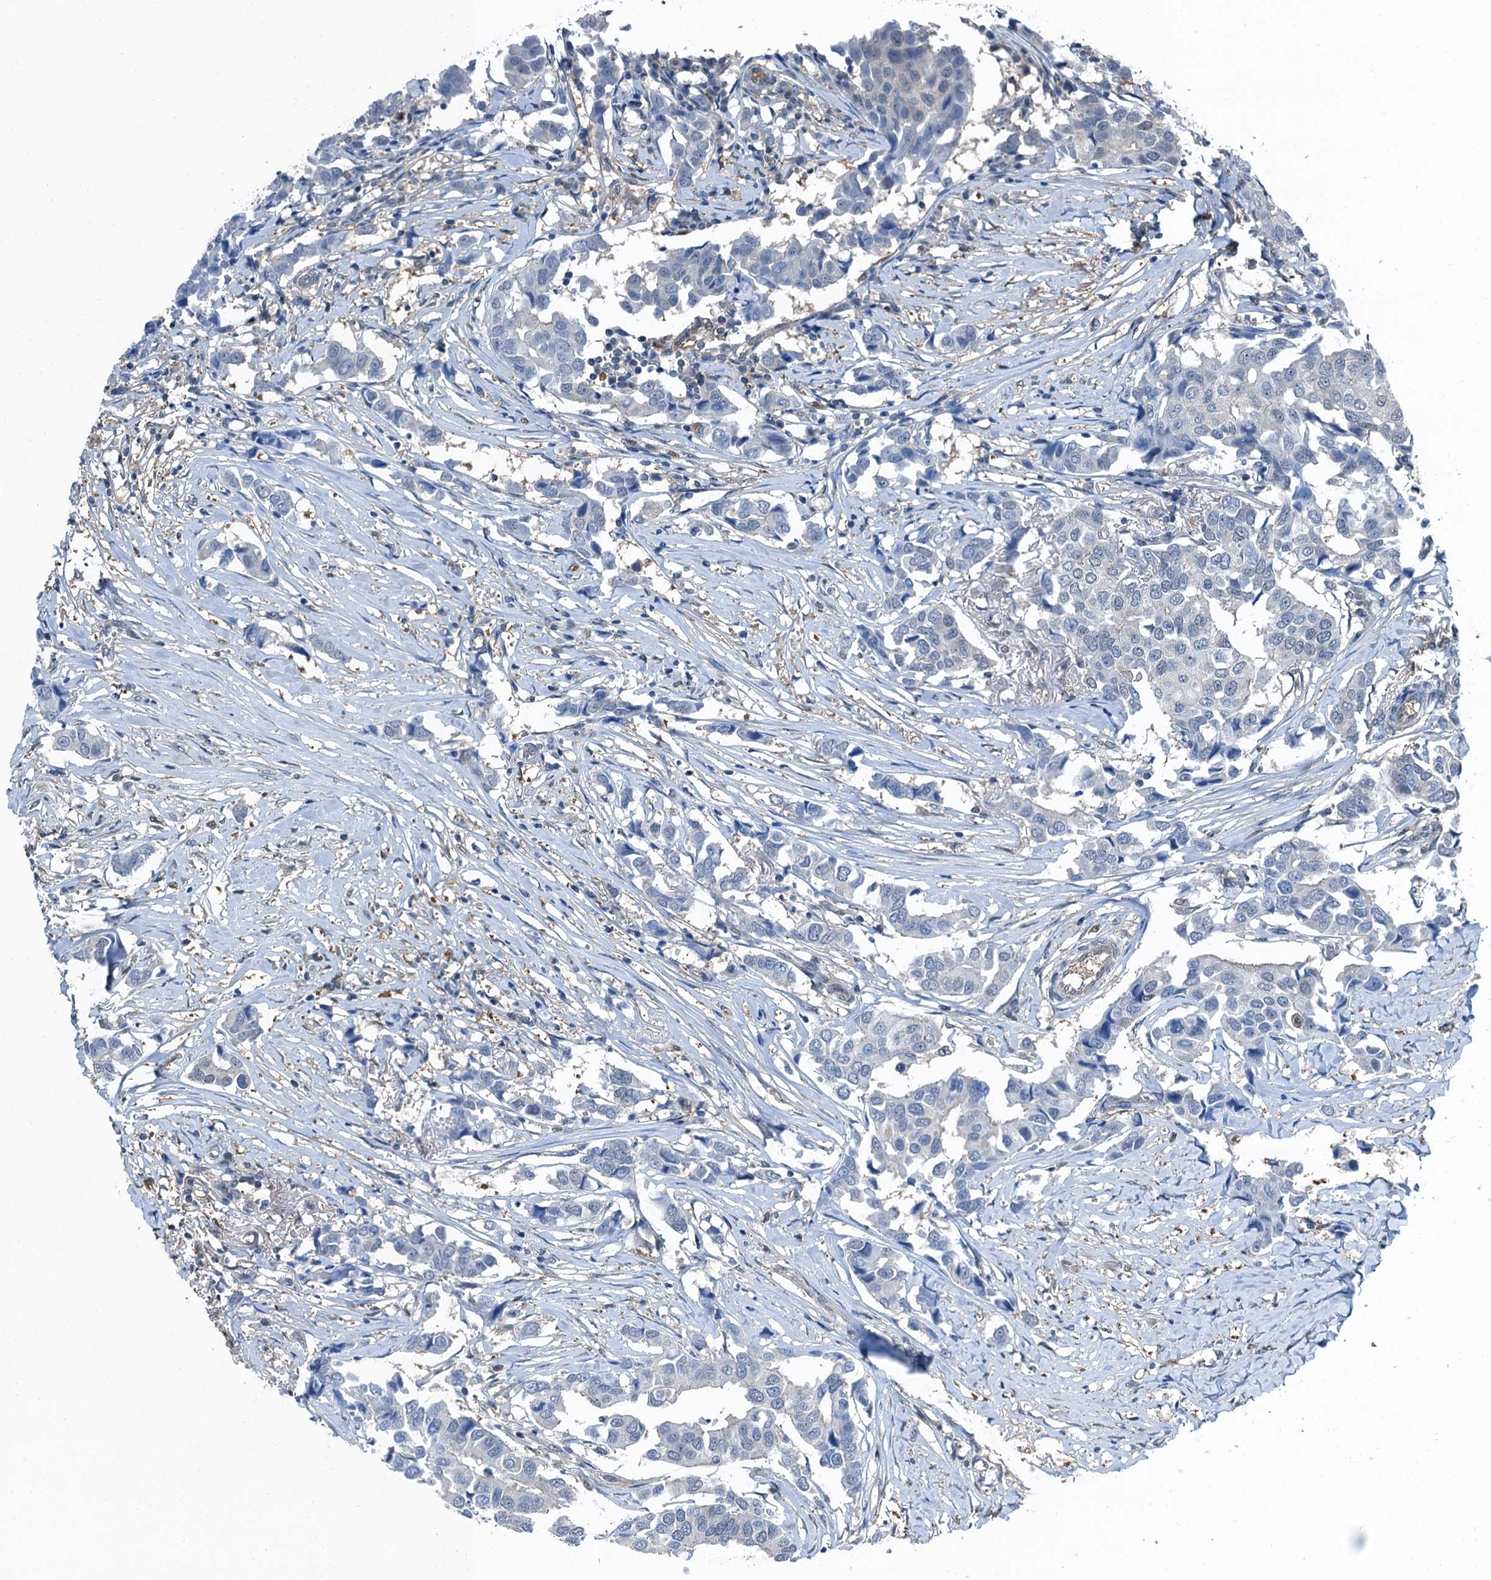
{"staining": {"intensity": "negative", "quantity": "none", "location": "none"}, "tissue": "breast cancer", "cell_type": "Tumor cells", "image_type": "cancer", "snomed": [{"axis": "morphology", "description": "Duct carcinoma"}, {"axis": "topography", "description": "Breast"}], "caption": "An image of intraductal carcinoma (breast) stained for a protein displays no brown staining in tumor cells. (DAB immunohistochemistry (IHC) with hematoxylin counter stain).", "gene": "RNH1", "patient": {"sex": "female", "age": 80}}